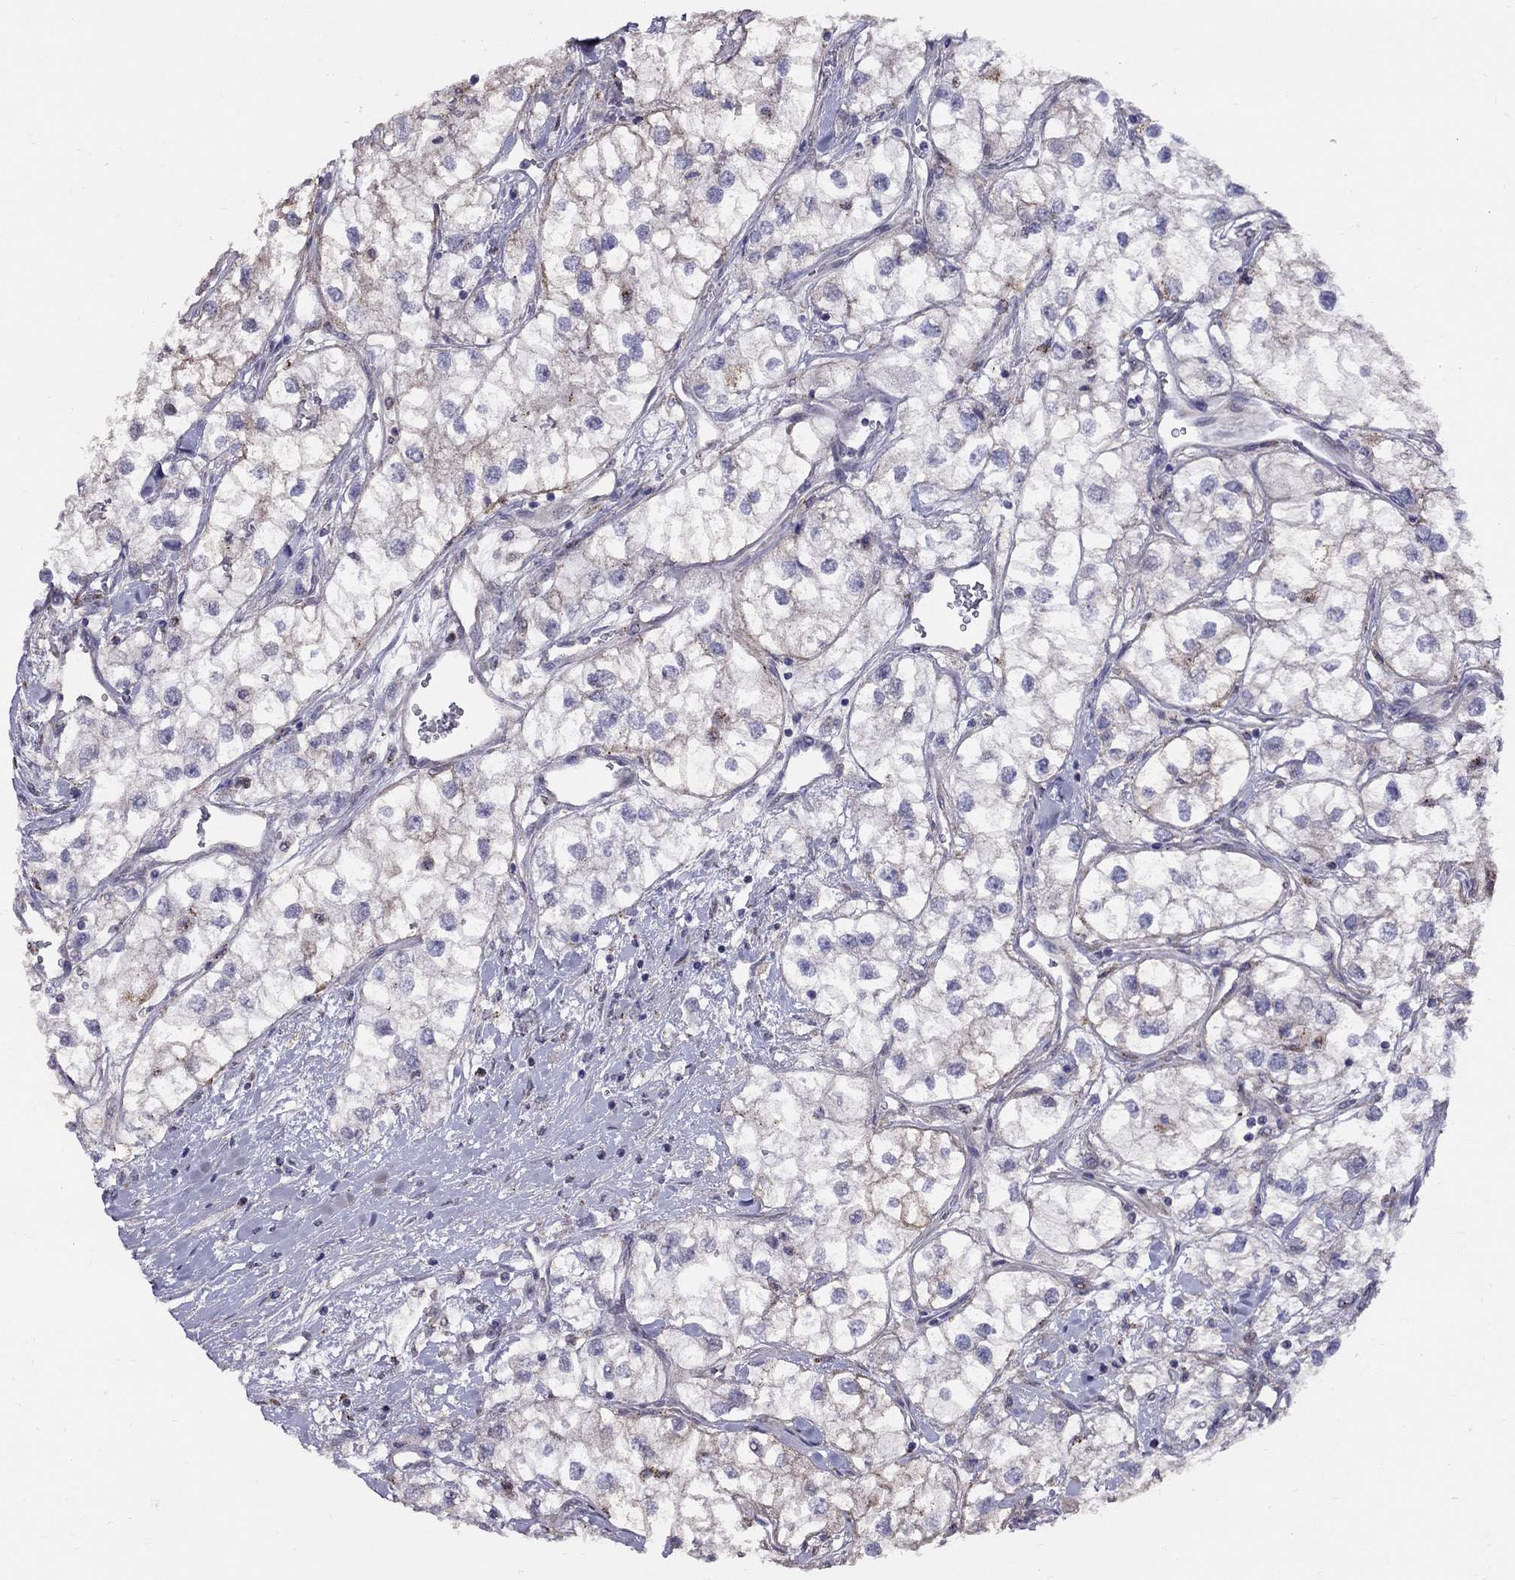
{"staining": {"intensity": "weak", "quantity": "<25%", "location": "cytoplasmic/membranous"}, "tissue": "renal cancer", "cell_type": "Tumor cells", "image_type": "cancer", "snomed": [{"axis": "morphology", "description": "Adenocarcinoma, NOS"}, {"axis": "topography", "description": "Kidney"}], "caption": "This is an IHC histopathology image of renal adenocarcinoma. There is no expression in tumor cells.", "gene": "MAGEB4", "patient": {"sex": "male", "age": 59}}